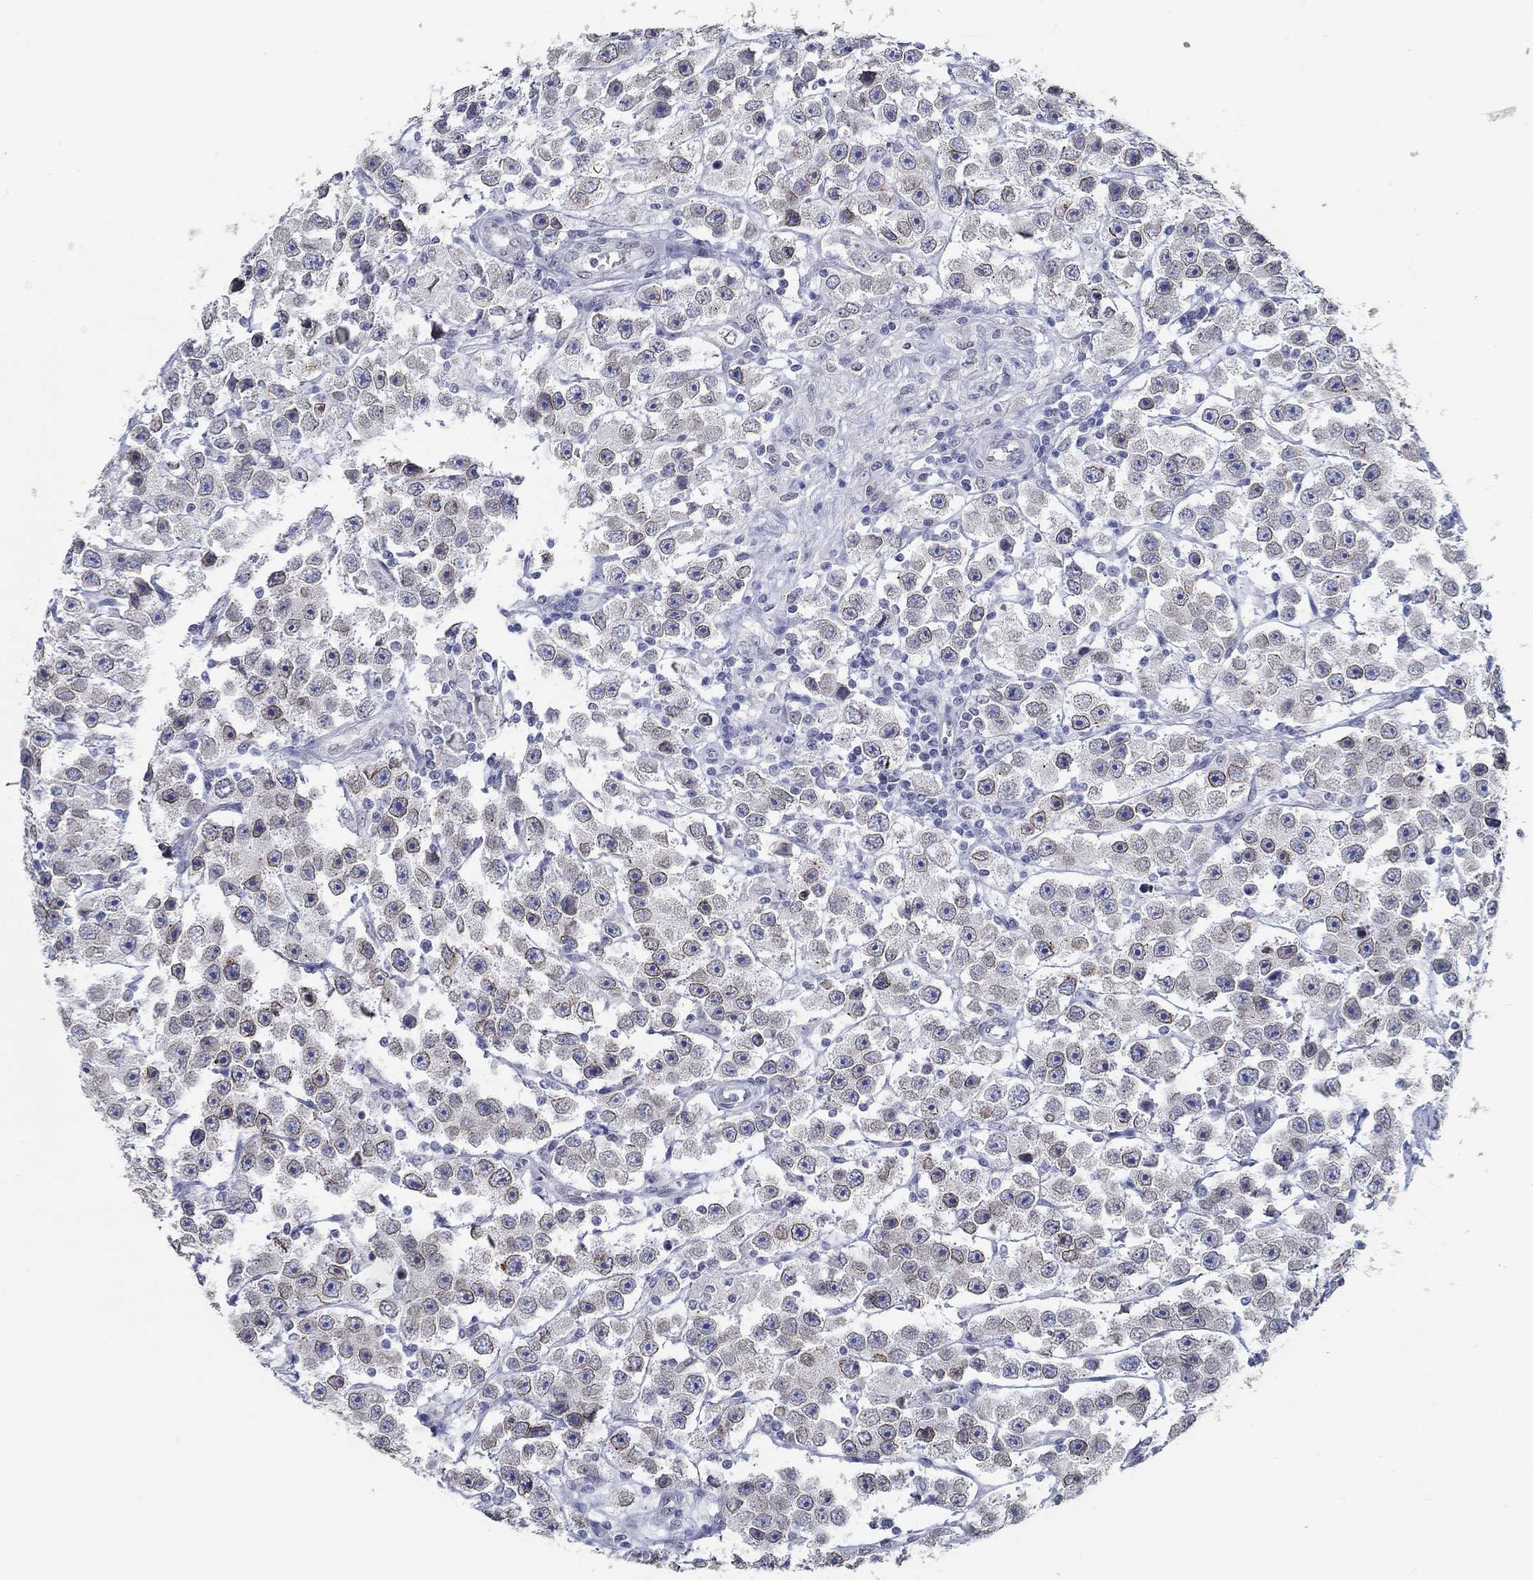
{"staining": {"intensity": "moderate", "quantity": "<25%", "location": "cytoplasmic/membranous,nuclear"}, "tissue": "testis cancer", "cell_type": "Tumor cells", "image_type": "cancer", "snomed": [{"axis": "morphology", "description": "Seminoma, NOS"}, {"axis": "topography", "description": "Testis"}], "caption": "The image displays immunohistochemical staining of testis cancer (seminoma). There is moderate cytoplasmic/membranous and nuclear expression is appreciated in approximately <25% of tumor cells.", "gene": "NUP155", "patient": {"sex": "male", "age": 45}}